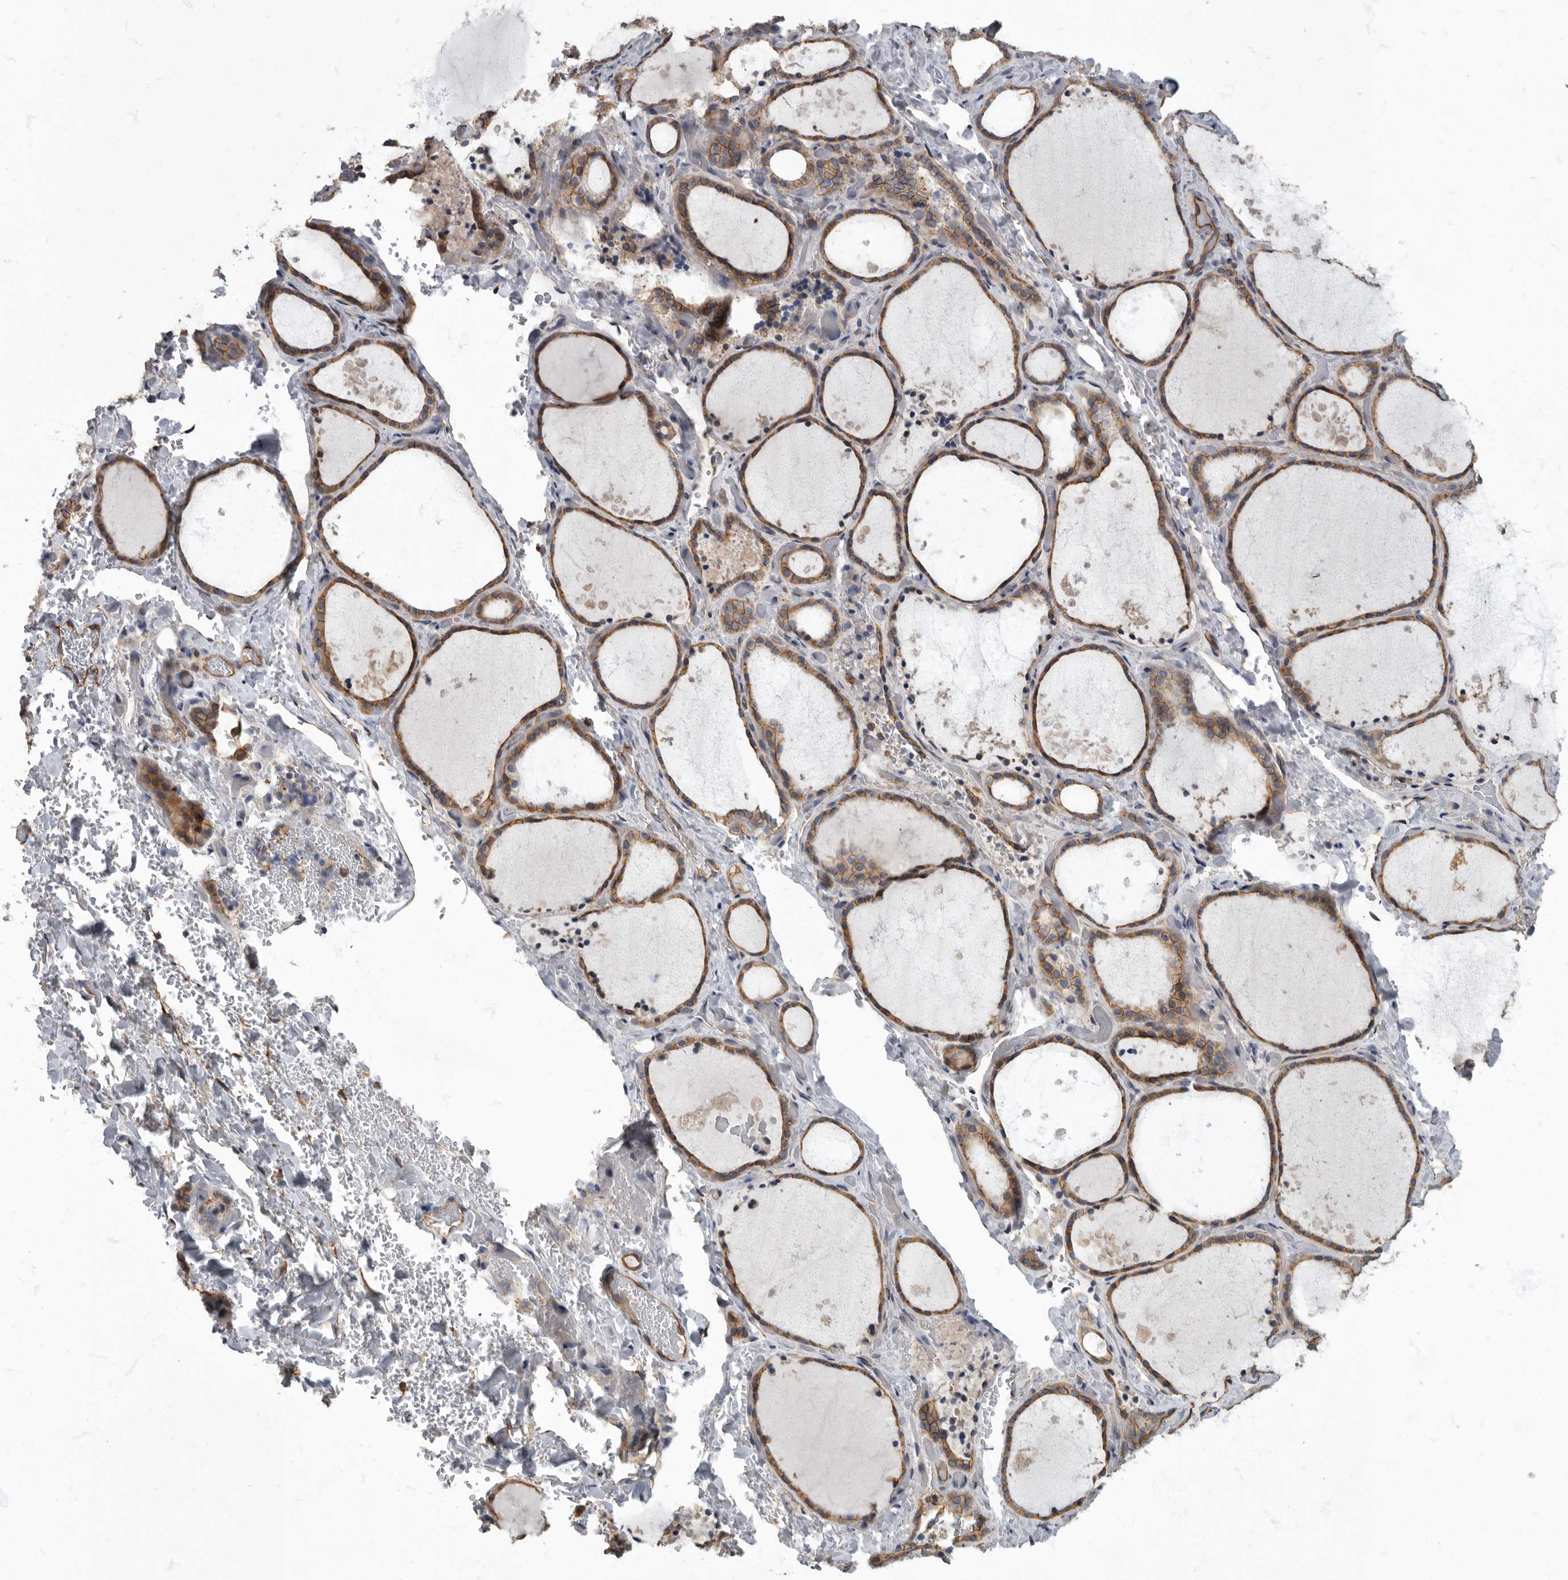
{"staining": {"intensity": "moderate", "quantity": ">75%", "location": "cytoplasmic/membranous"}, "tissue": "thyroid gland", "cell_type": "Glandular cells", "image_type": "normal", "snomed": [{"axis": "morphology", "description": "Normal tissue, NOS"}, {"axis": "topography", "description": "Thyroid gland"}], "caption": "A micrograph of thyroid gland stained for a protein displays moderate cytoplasmic/membranous brown staining in glandular cells. (DAB (3,3'-diaminobenzidine) IHC, brown staining for protein, blue staining for nuclei).", "gene": "PDK1", "patient": {"sex": "female", "age": 44}}